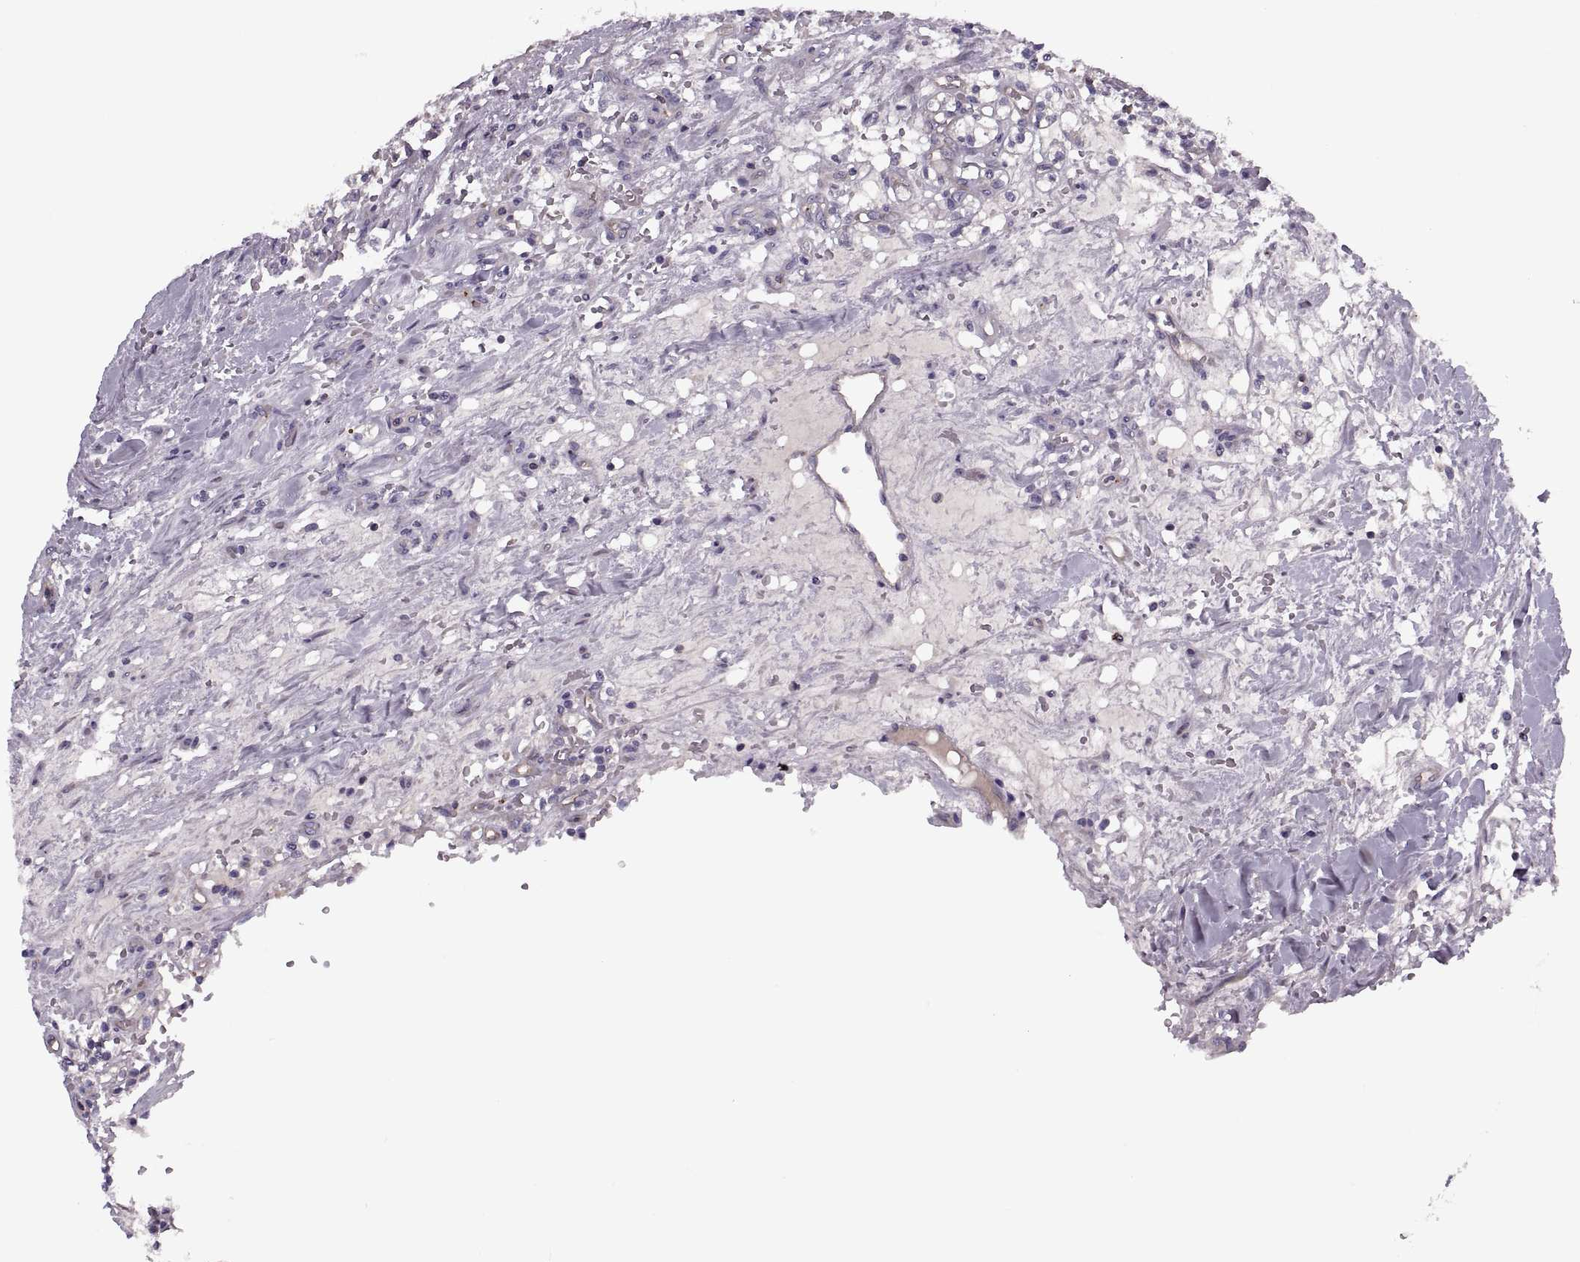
{"staining": {"intensity": "negative", "quantity": "none", "location": "none"}, "tissue": "renal cancer", "cell_type": "Tumor cells", "image_type": "cancer", "snomed": [{"axis": "morphology", "description": "Adenocarcinoma, NOS"}, {"axis": "topography", "description": "Kidney"}], "caption": "A photomicrograph of renal adenocarcinoma stained for a protein demonstrates no brown staining in tumor cells.", "gene": "SLC2A3", "patient": {"sex": "male", "age": 36}}